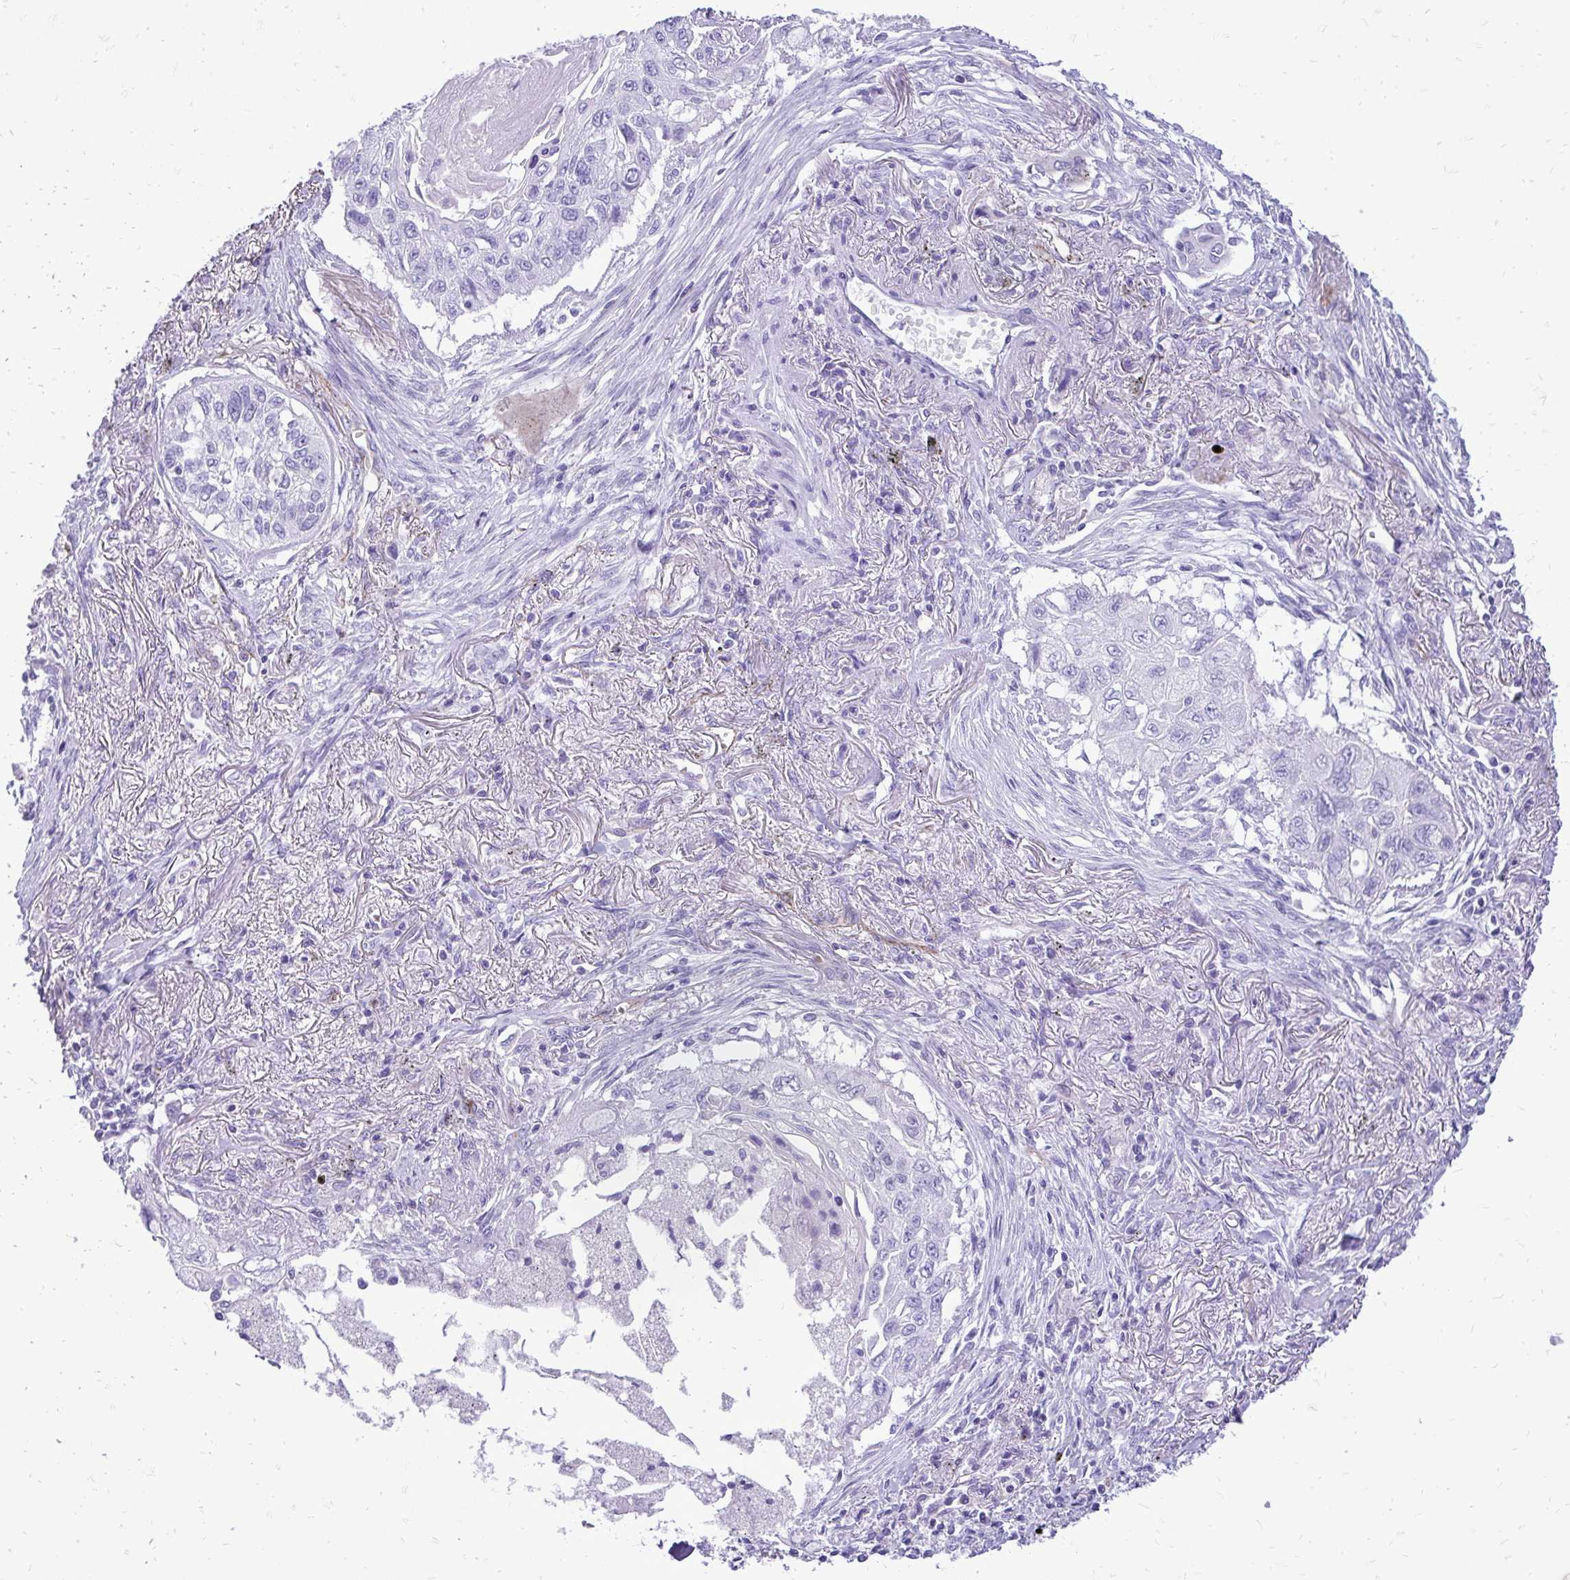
{"staining": {"intensity": "negative", "quantity": "none", "location": "none"}, "tissue": "lung cancer", "cell_type": "Tumor cells", "image_type": "cancer", "snomed": [{"axis": "morphology", "description": "Squamous cell carcinoma, NOS"}, {"axis": "topography", "description": "Lung"}], "caption": "High magnification brightfield microscopy of lung squamous cell carcinoma stained with DAB (brown) and counterstained with hematoxylin (blue): tumor cells show no significant staining. (DAB IHC, high magnification).", "gene": "PELI3", "patient": {"sex": "male", "age": 75}}